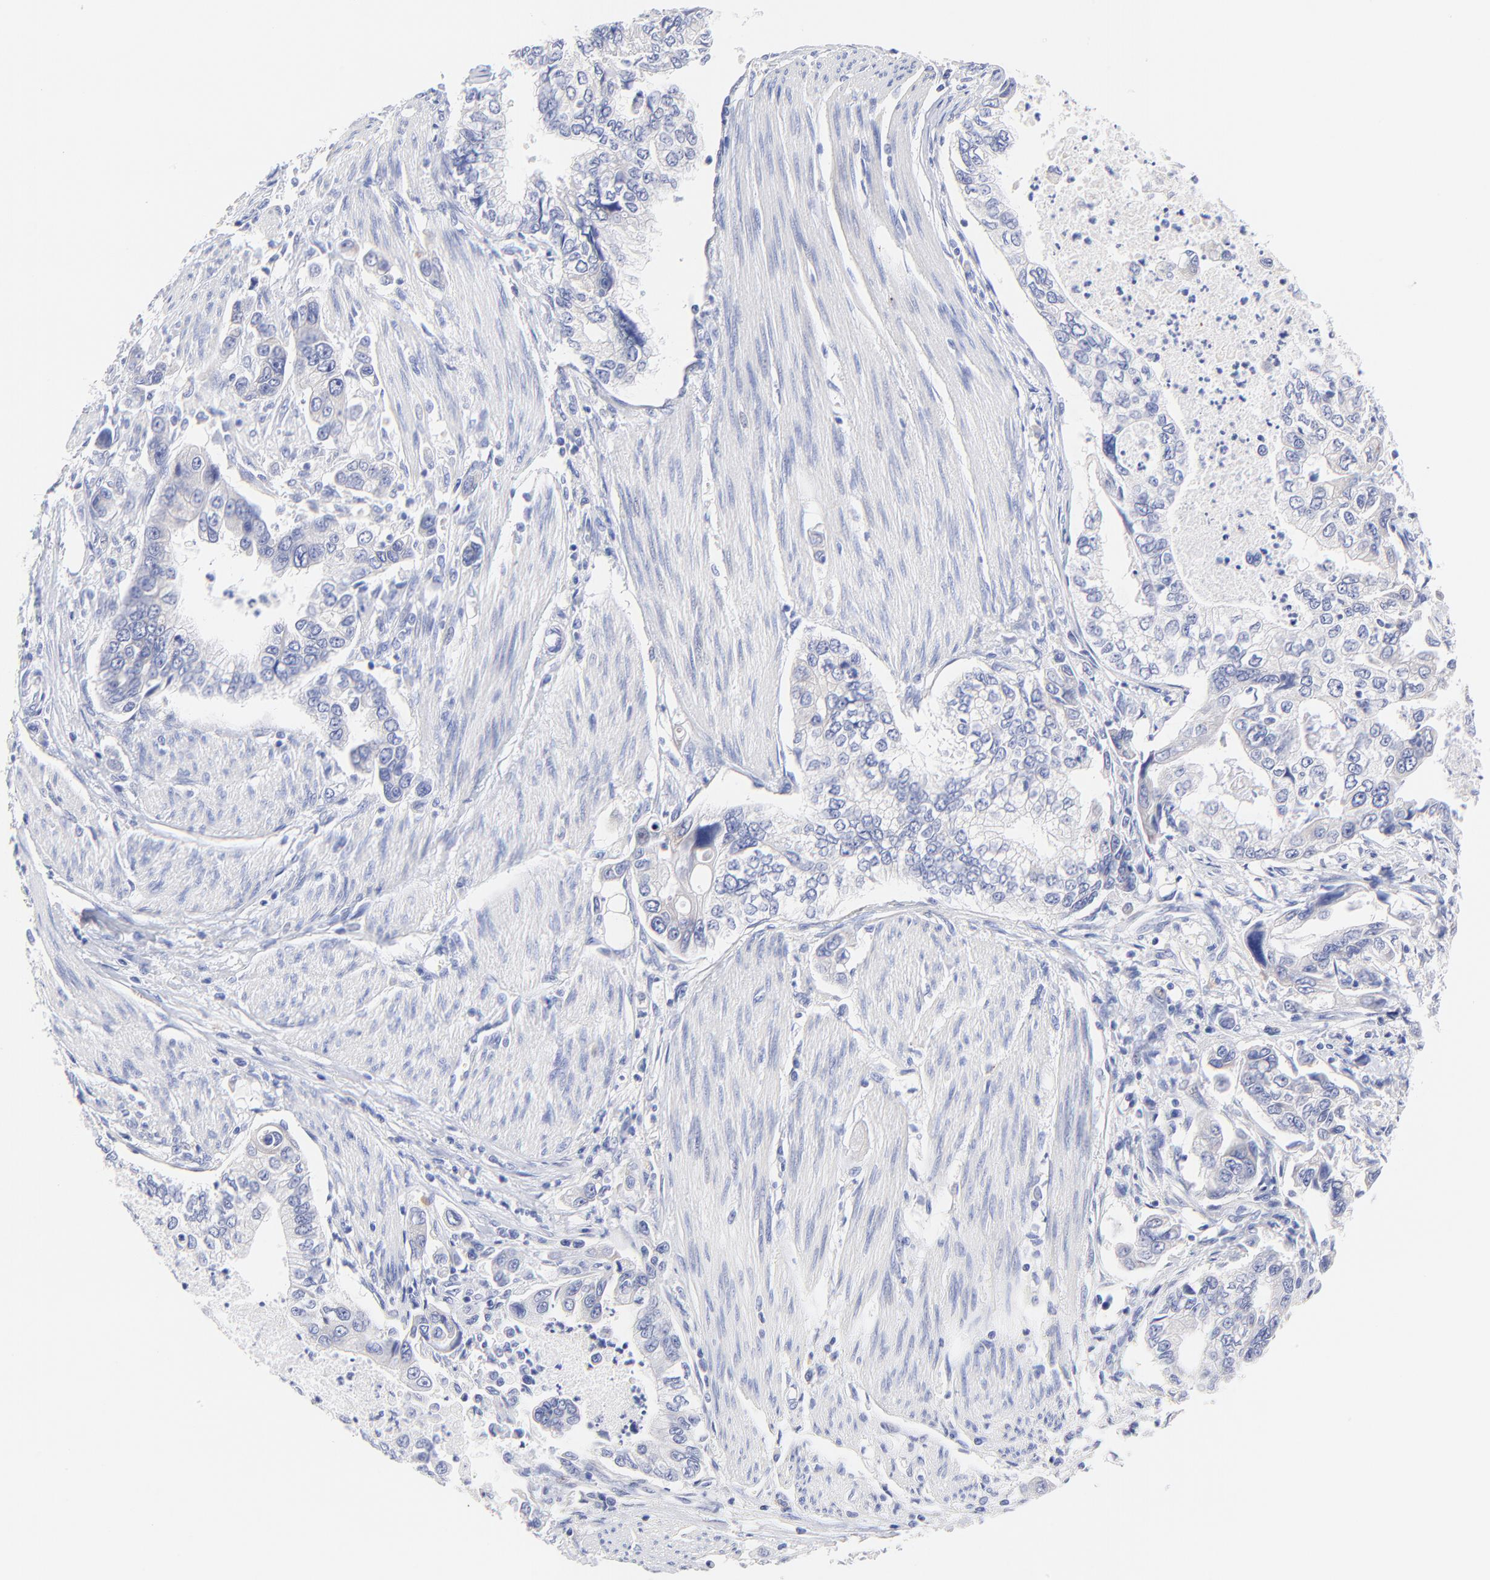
{"staining": {"intensity": "negative", "quantity": "none", "location": "none"}, "tissue": "stomach cancer", "cell_type": "Tumor cells", "image_type": "cancer", "snomed": [{"axis": "morphology", "description": "Adenocarcinoma, NOS"}, {"axis": "topography", "description": "Pancreas"}, {"axis": "topography", "description": "Stomach, upper"}], "caption": "Immunohistochemistry of human stomach adenocarcinoma exhibits no positivity in tumor cells.", "gene": "EBP", "patient": {"sex": "male", "age": 77}}